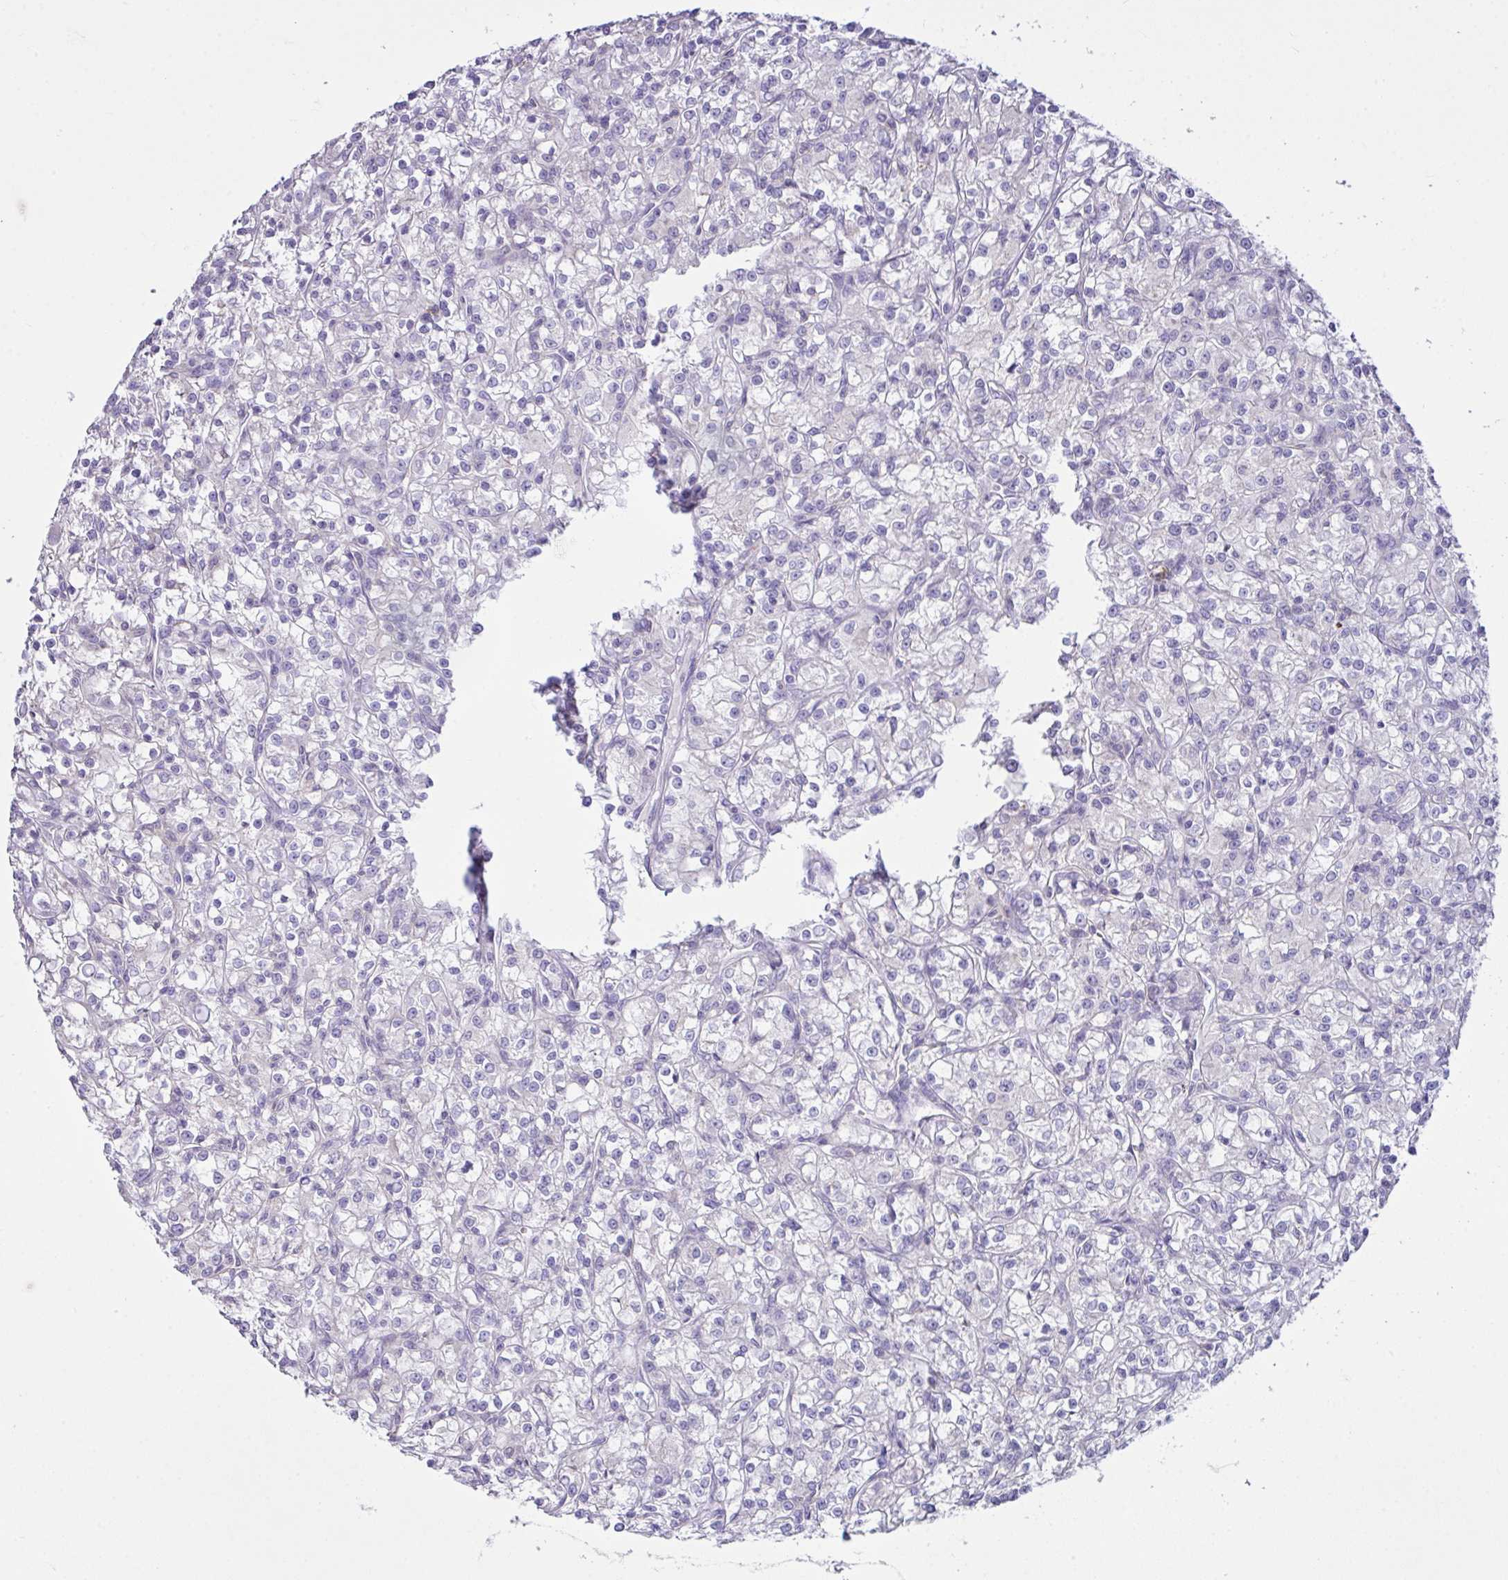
{"staining": {"intensity": "negative", "quantity": "none", "location": "none"}, "tissue": "renal cancer", "cell_type": "Tumor cells", "image_type": "cancer", "snomed": [{"axis": "morphology", "description": "Adenocarcinoma, NOS"}, {"axis": "topography", "description": "Kidney"}], "caption": "This photomicrograph is of renal adenocarcinoma stained with immunohistochemistry (IHC) to label a protein in brown with the nuclei are counter-stained blue. There is no expression in tumor cells.", "gene": "D2HGDH", "patient": {"sex": "female", "age": 59}}